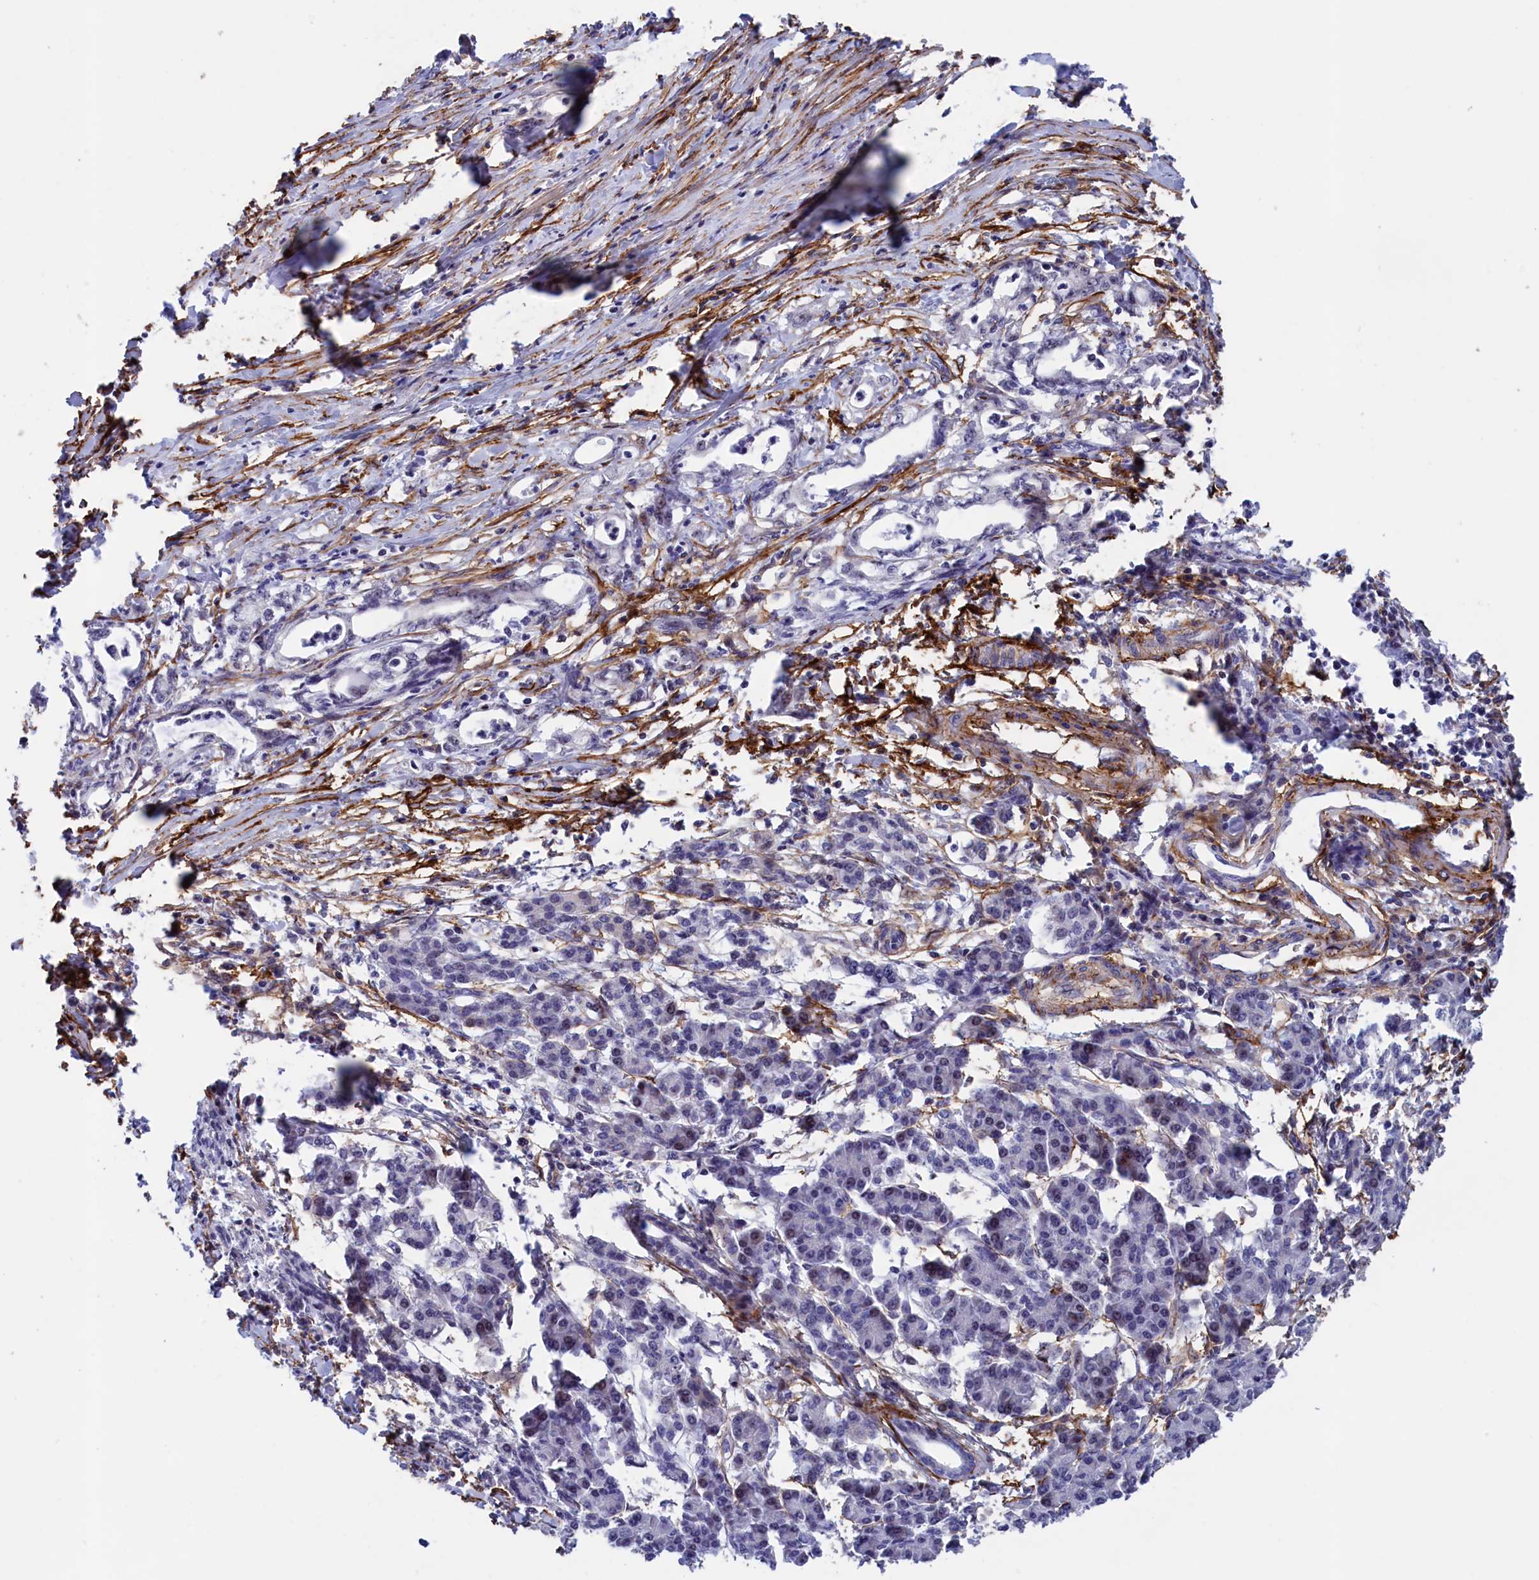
{"staining": {"intensity": "negative", "quantity": "none", "location": "none"}, "tissue": "pancreatic cancer", "cell_type": "Tumor cells", "image_type": "cancer", "snomed": [{"axis": "morphology", "description": "Adenocarcinoma, NOS"}, {"axis": "topography", "description": "Pancreas"}], "caption": "Immunohistochemical staining of pancreatic adenocarcinoma shows no significant expression in tumor cells. Nuclei are stained in blue.", "gene": "PPAN", "patient": {"sex": "female", "age": 55}}